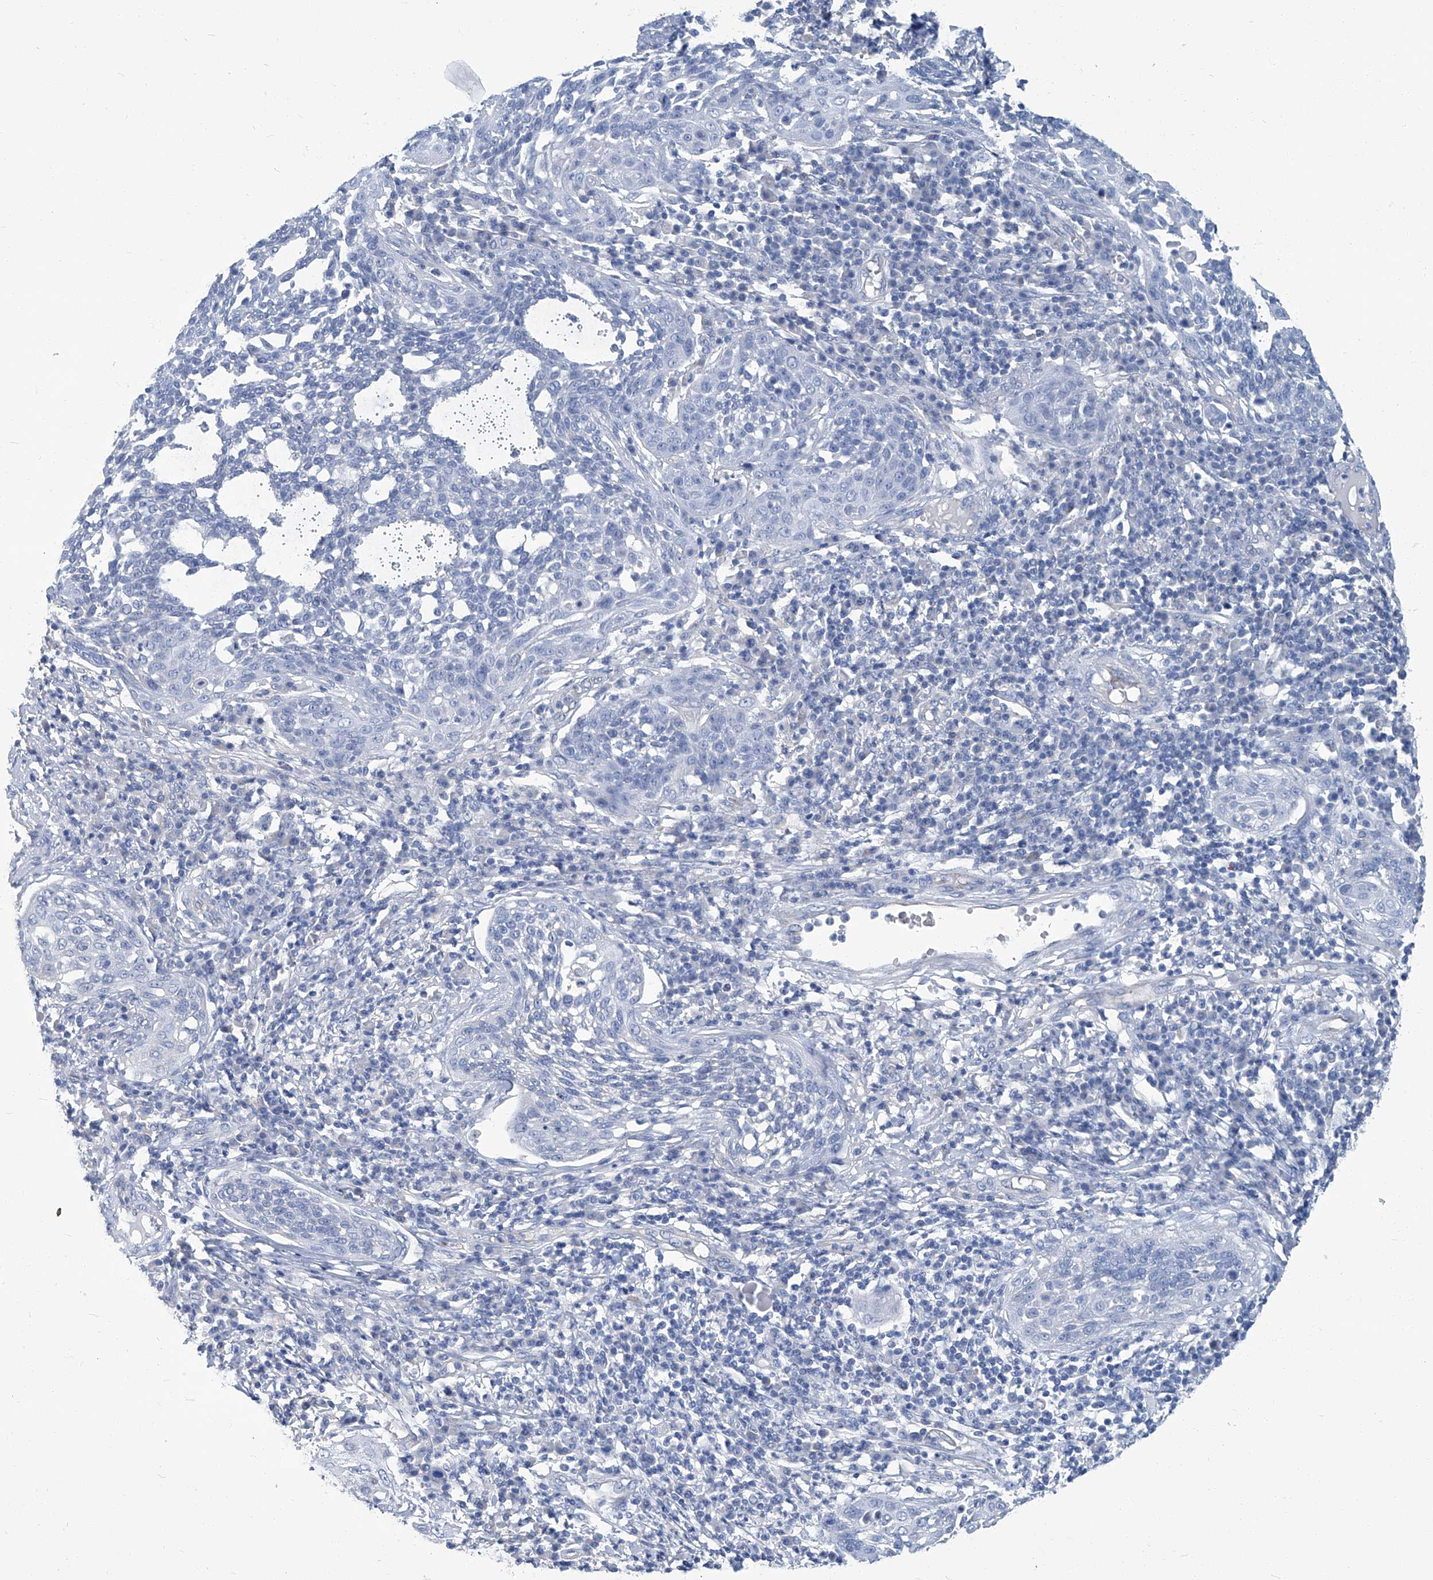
{"staining": {"intensity": "negative", "quantity": "none", "location": "none"}, "tissue": "cervical cancer", "cell_type": "Tumor cells", "image_type": "cancer", "snomed": [{"axis": "morphology", "description": "Squamous cell carcinoma, NOS"}, {"axis": "topography", "description": "Cervix"}], "caption": "There is no significant positivity in tumor cells of cervical cancer.", "gene": "PFKL", "patient": {"sex": "female", "age": 34}}